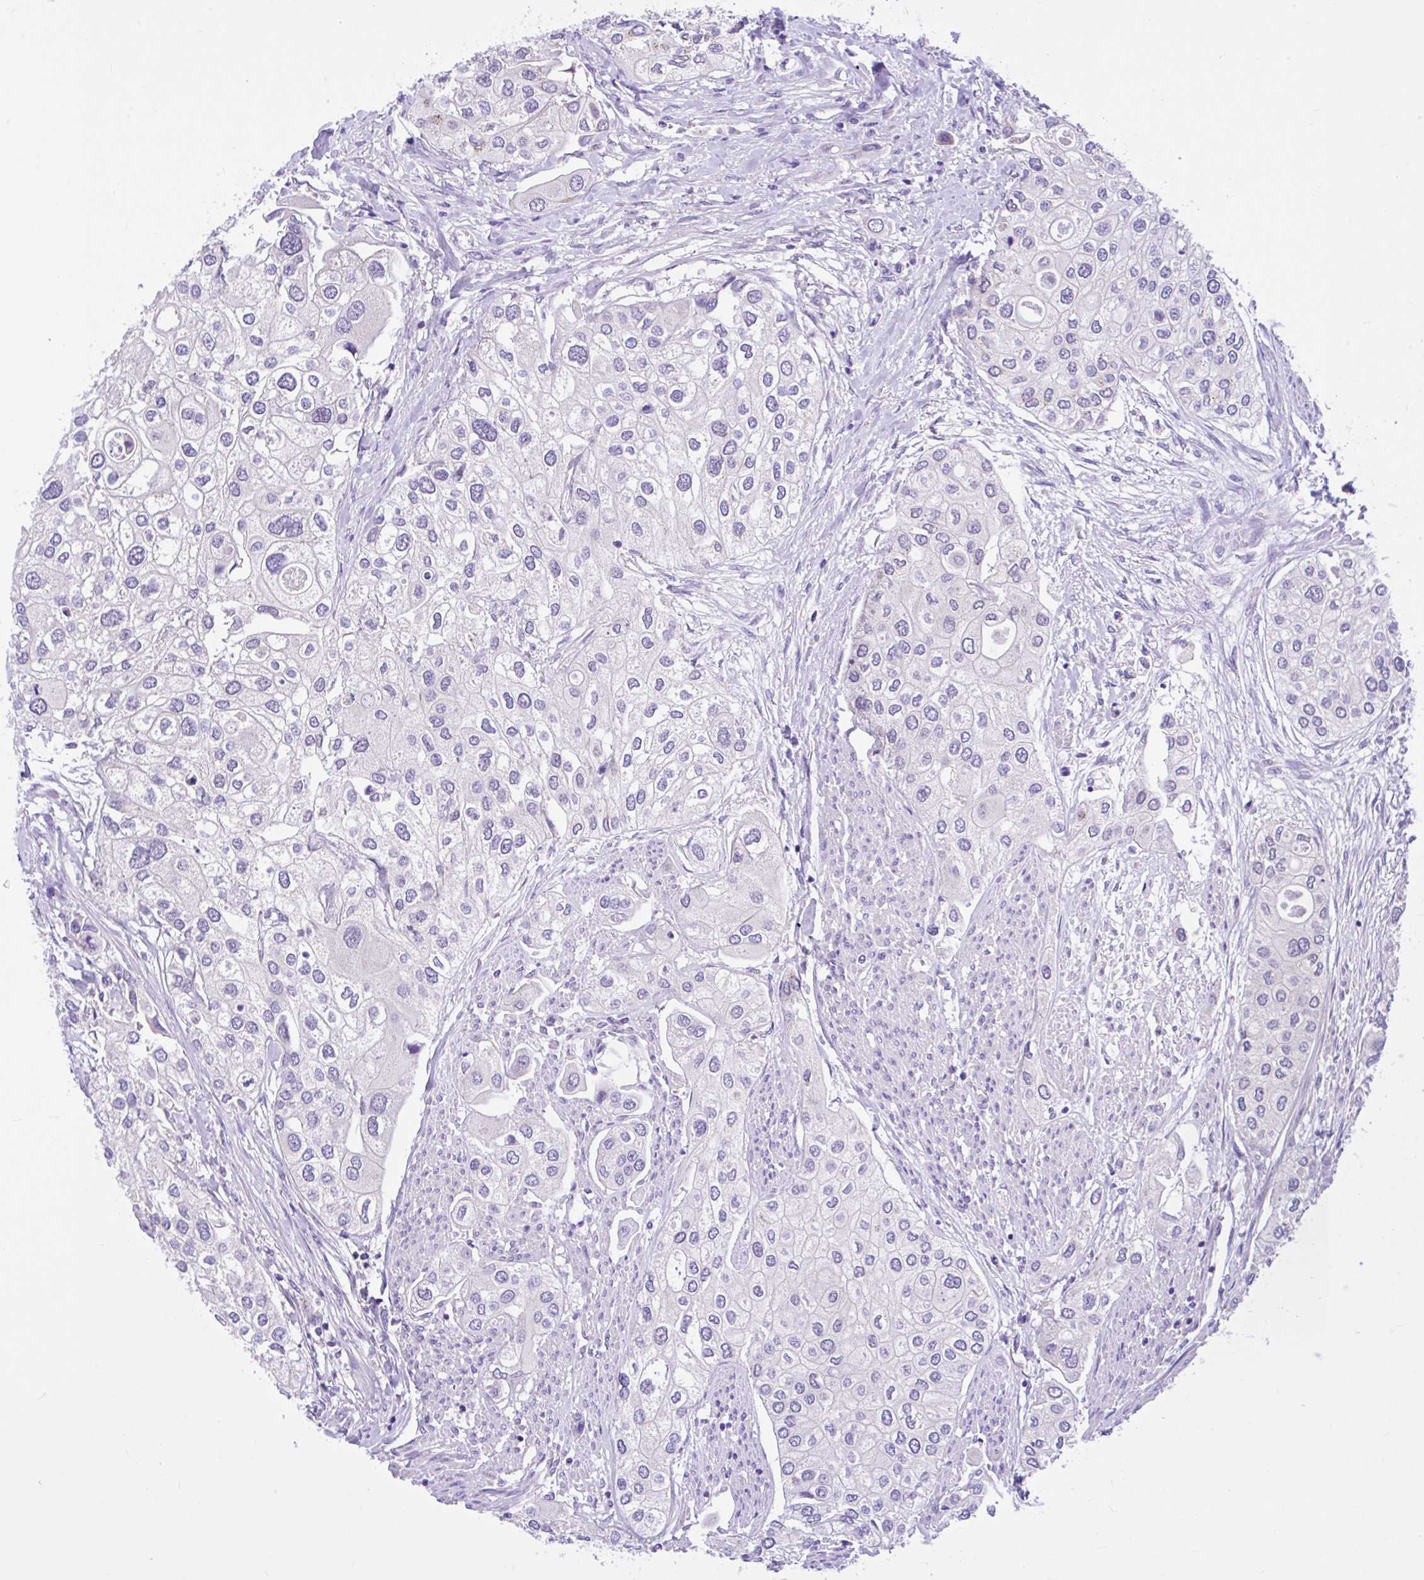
{"staining": {"intensity": "negative", "quantity": "none", "location": "none"}, "tissue": "urothelial cancer", "cell_type": "Tumor cells", "image_type": "cancer", "snomed": [{"axis": "morphology", "description": "Urothelial carcinoma, High grade"}, {"axis": "topography", "description": "Urinary bladder"}], "caption": "Urothelial carcinoma (high-grade) stained for a protein using IHC displays no positivity tumor cells.", "gene": "ANO4", "patient": {"sex": "male", "age": 64}}